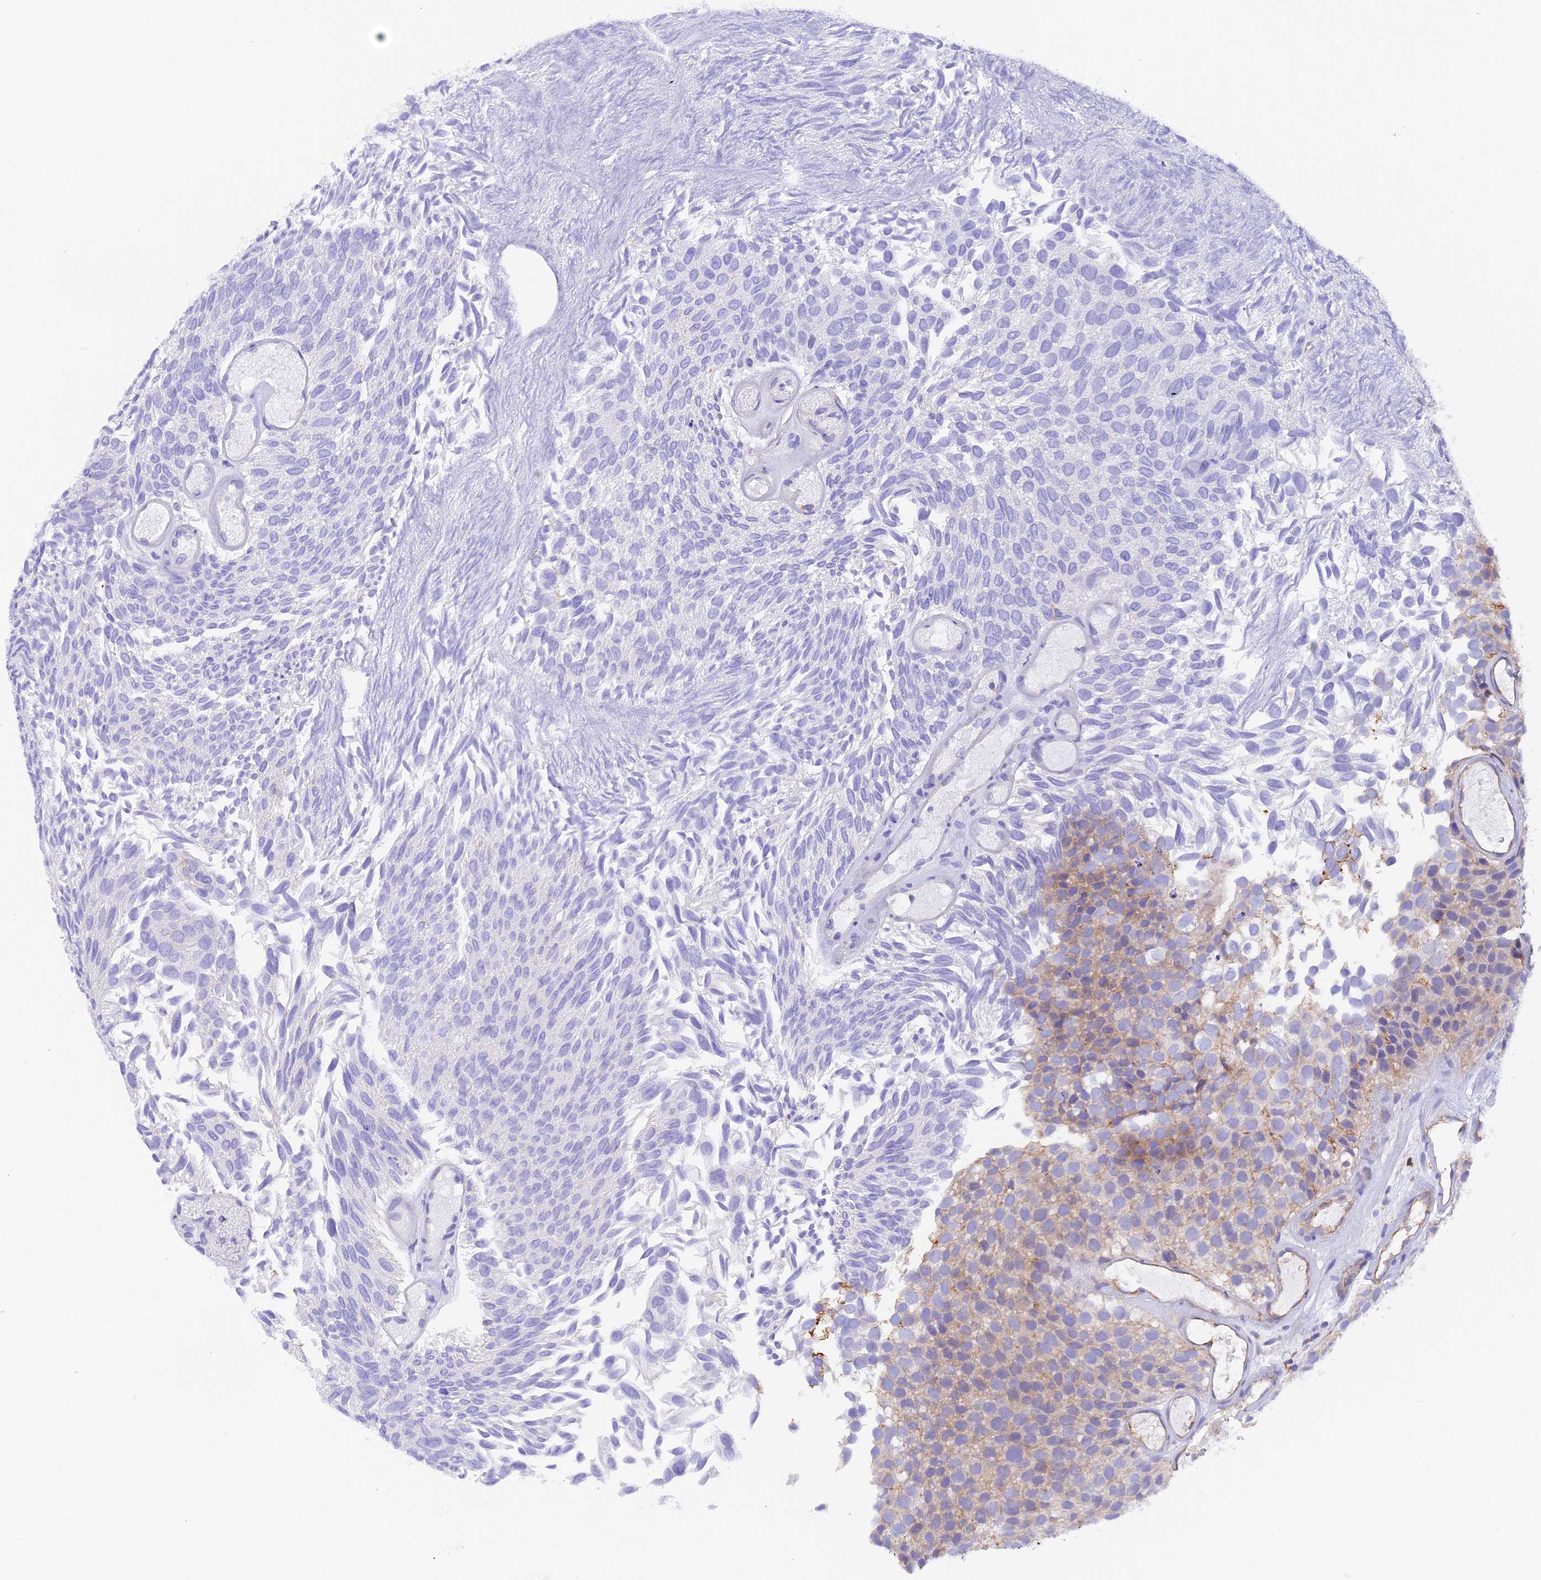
{"staining": {"intensity": "weak", "quantity": "<25%", "location": "cytoplasmic/membranous"}, "tissue": "urothelial cancer", "cell_type": "Tumor cells", "image_type": "cancer", "snomed": [{"axis": "morphology", "description": "Urothelial carcinoma, Low grade"}, {"axis": "topography", "description": "Urinary bladder"}], "caption": "DAB (3,3'-diaminobenzidine) immunohistochemical staining of low-grade urothelial carcinoma displays no significant expression in tumor cells.", "gene": "FAM193A", "patient": {"sex": "male", "age": 89}}